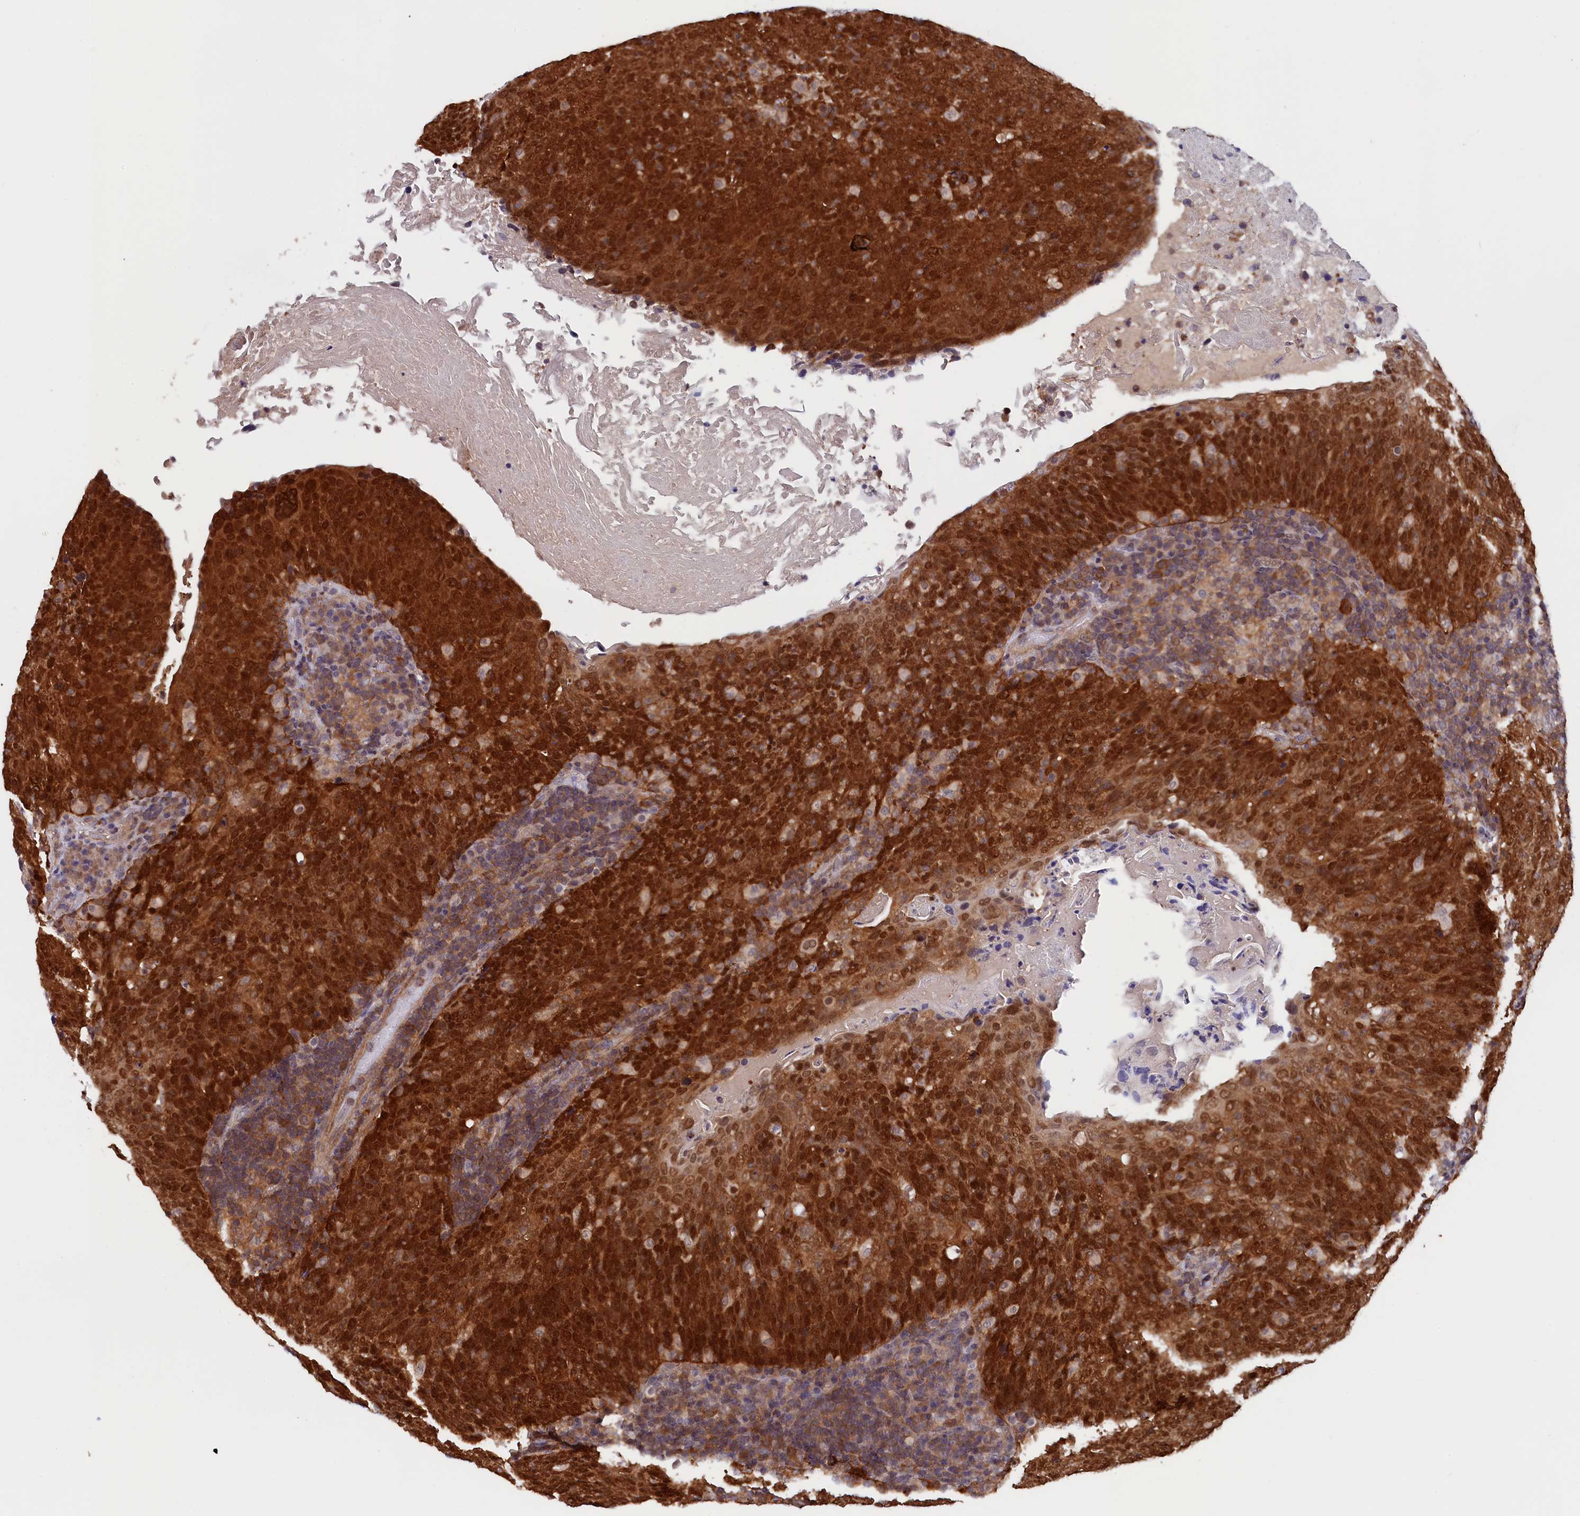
{"staining": {"intensity": "strong", "quantity": ">75%", "location": "cytoplasmic/membranous,nuclear"}, "tissue": "head and neck cancer", "cell_type": "Tumor cells", "image_type": "cancer", "snomed": [{"axis": "morphology", "description": "Squamous cell carcinoma, NOS"}, {"axis": "morphology", "description": "Squamous cell carcinoma, metastatic, NOS"}, {"axis": "topography", "description": "Lymph node"}, {"axis": "topography", "description": "Head-Neck"}], "caption": "Head and neck cancer (squamous cell carcinoma) stained with a brown dye demonstrates strong cytoplasmic/membranous and nuclear positive expression in approximately >75% of tumor cells.", "gene": "JPT2", "patient": {"sex": "male", "age": 62}}